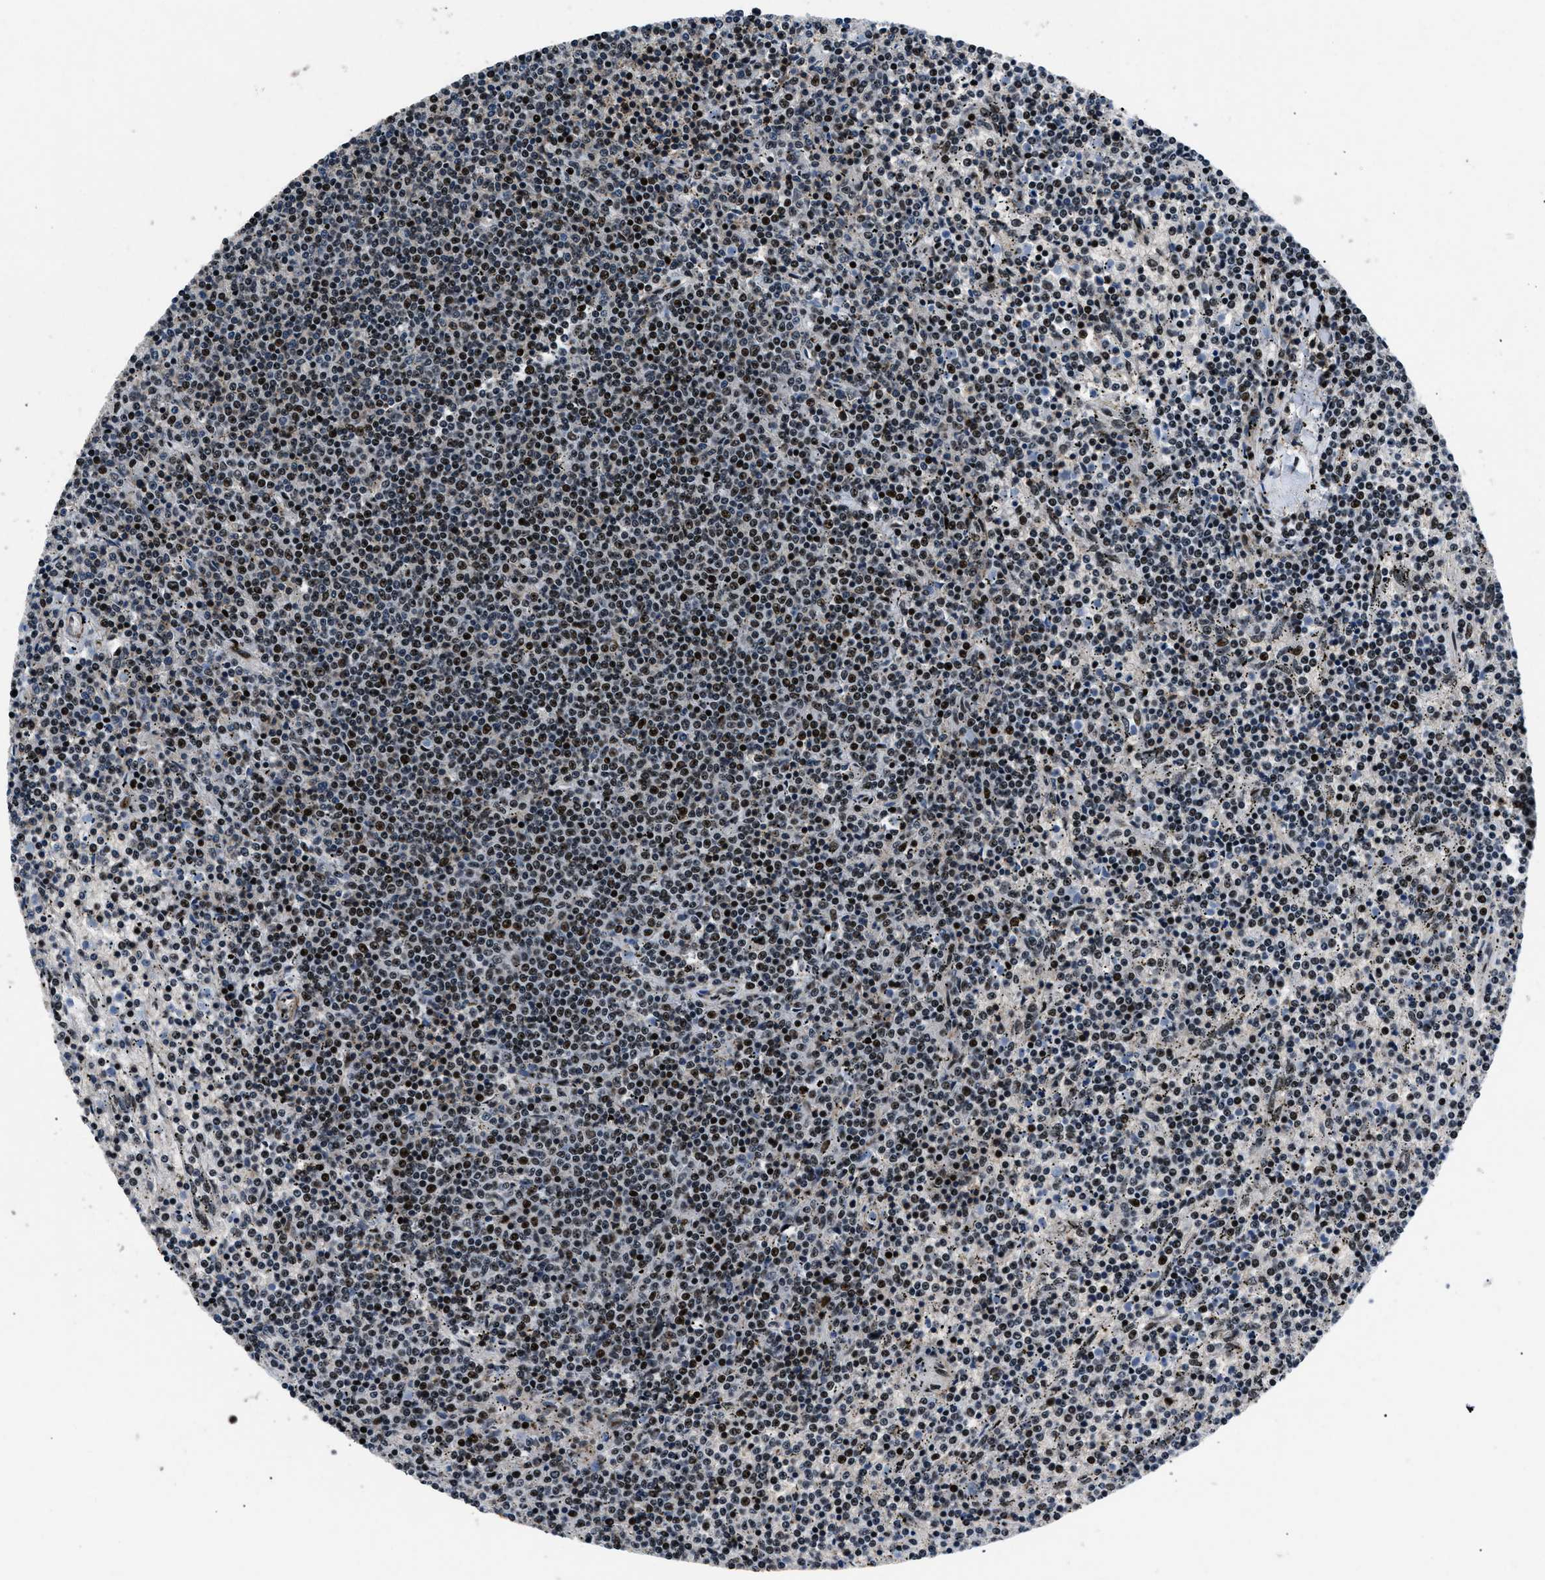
{"staining": {"intensity": "strong", "quantity": ">75%", "location": "nuclear"}, "tissue": "lymphoma", "cell_type": "Tumor cells", "image_type": "cancer", "snomed": [{"axis": "morphology", "description": "Malignant lymphoma, non-Hodgkin's type, Low grade"}, {"axis": "topography", "description": "Spleen"}], "caption": "Lymphoma was stained to show a protein in brown. There is high levels of strong nuclear positivity in approximately >75% of tumor cells. (IHC, brightfield microscopy, high magnification).", "gene": "SMARCB1", "patient": {"sex": "female", "age": 50}}